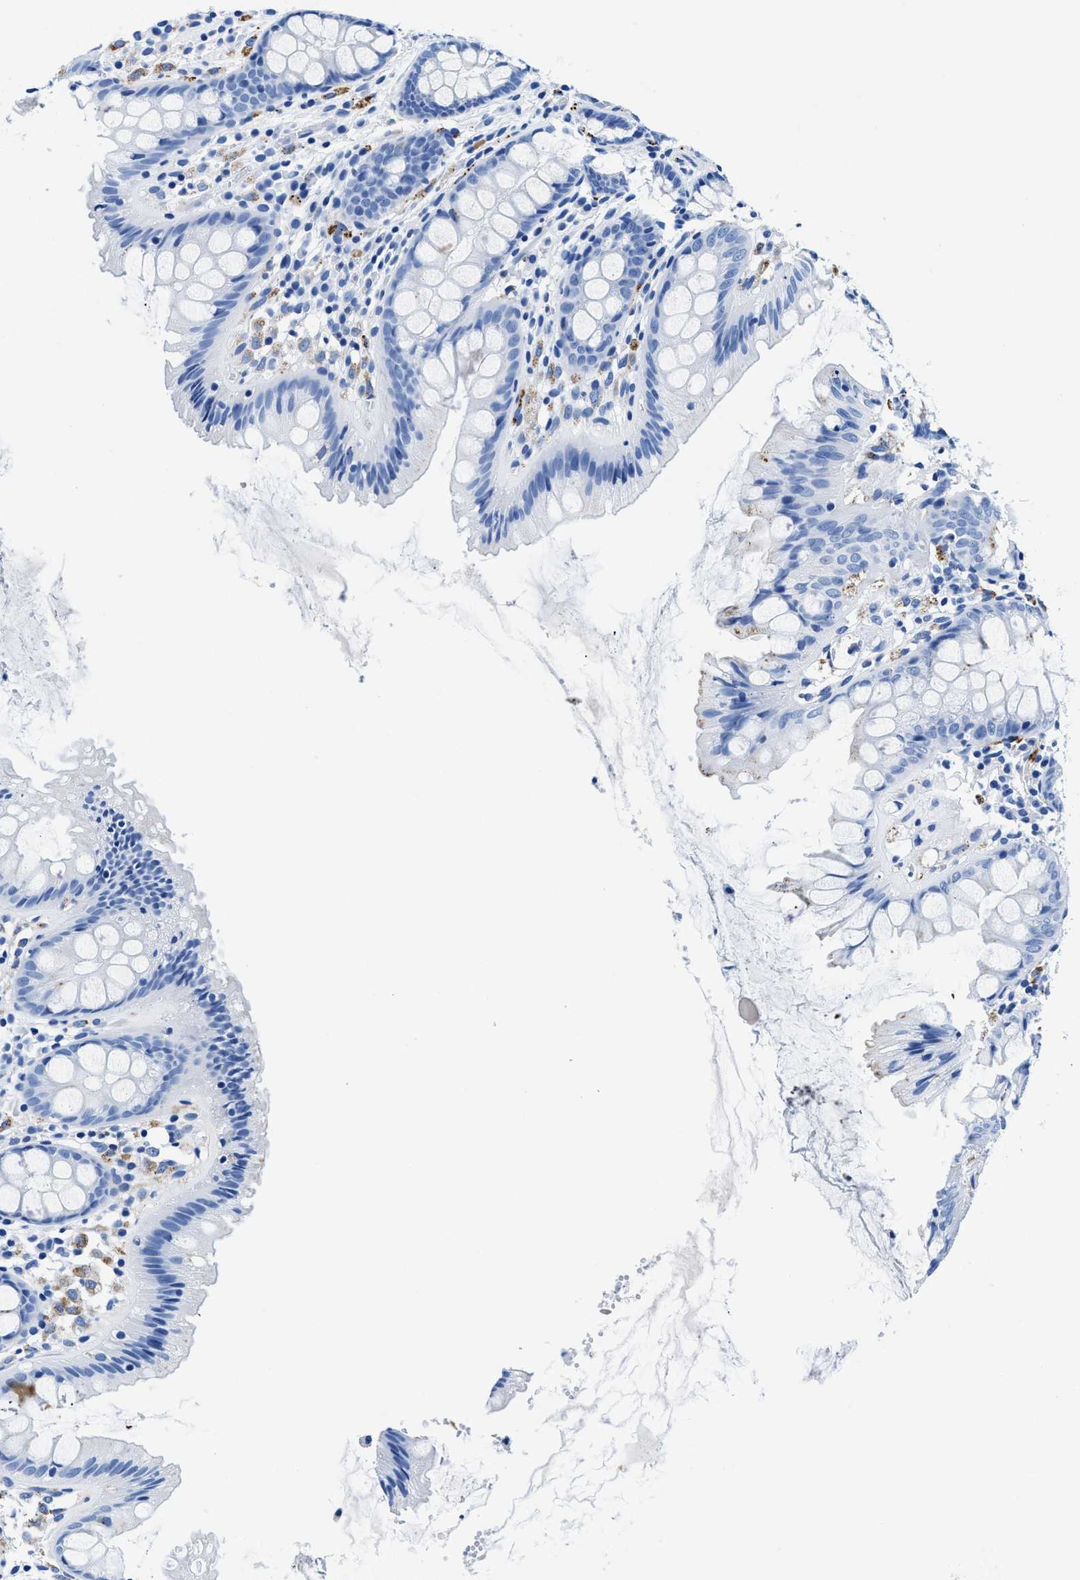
{"staining": {"intensity": "negative", "quantity": "none", "location": "none"}, "tissue": "colon", "cell_type": "Endothelial cells", "image_type": "normal", "snomed": [{"axis": "morphology", "description": "Normal tissue, NOS"}, {"axis": "topography", "description": "Colon"}], "caption": "Immunohistochemistry (IHC) of normal human colon shows no expression in endothelial cells. (DAB (3,3'-diaminobenzidine) immunohistochemistry with hematoxylin counter stain).", "gene": "OR14K1", "patient": {"sex": "female", "age": 56}}